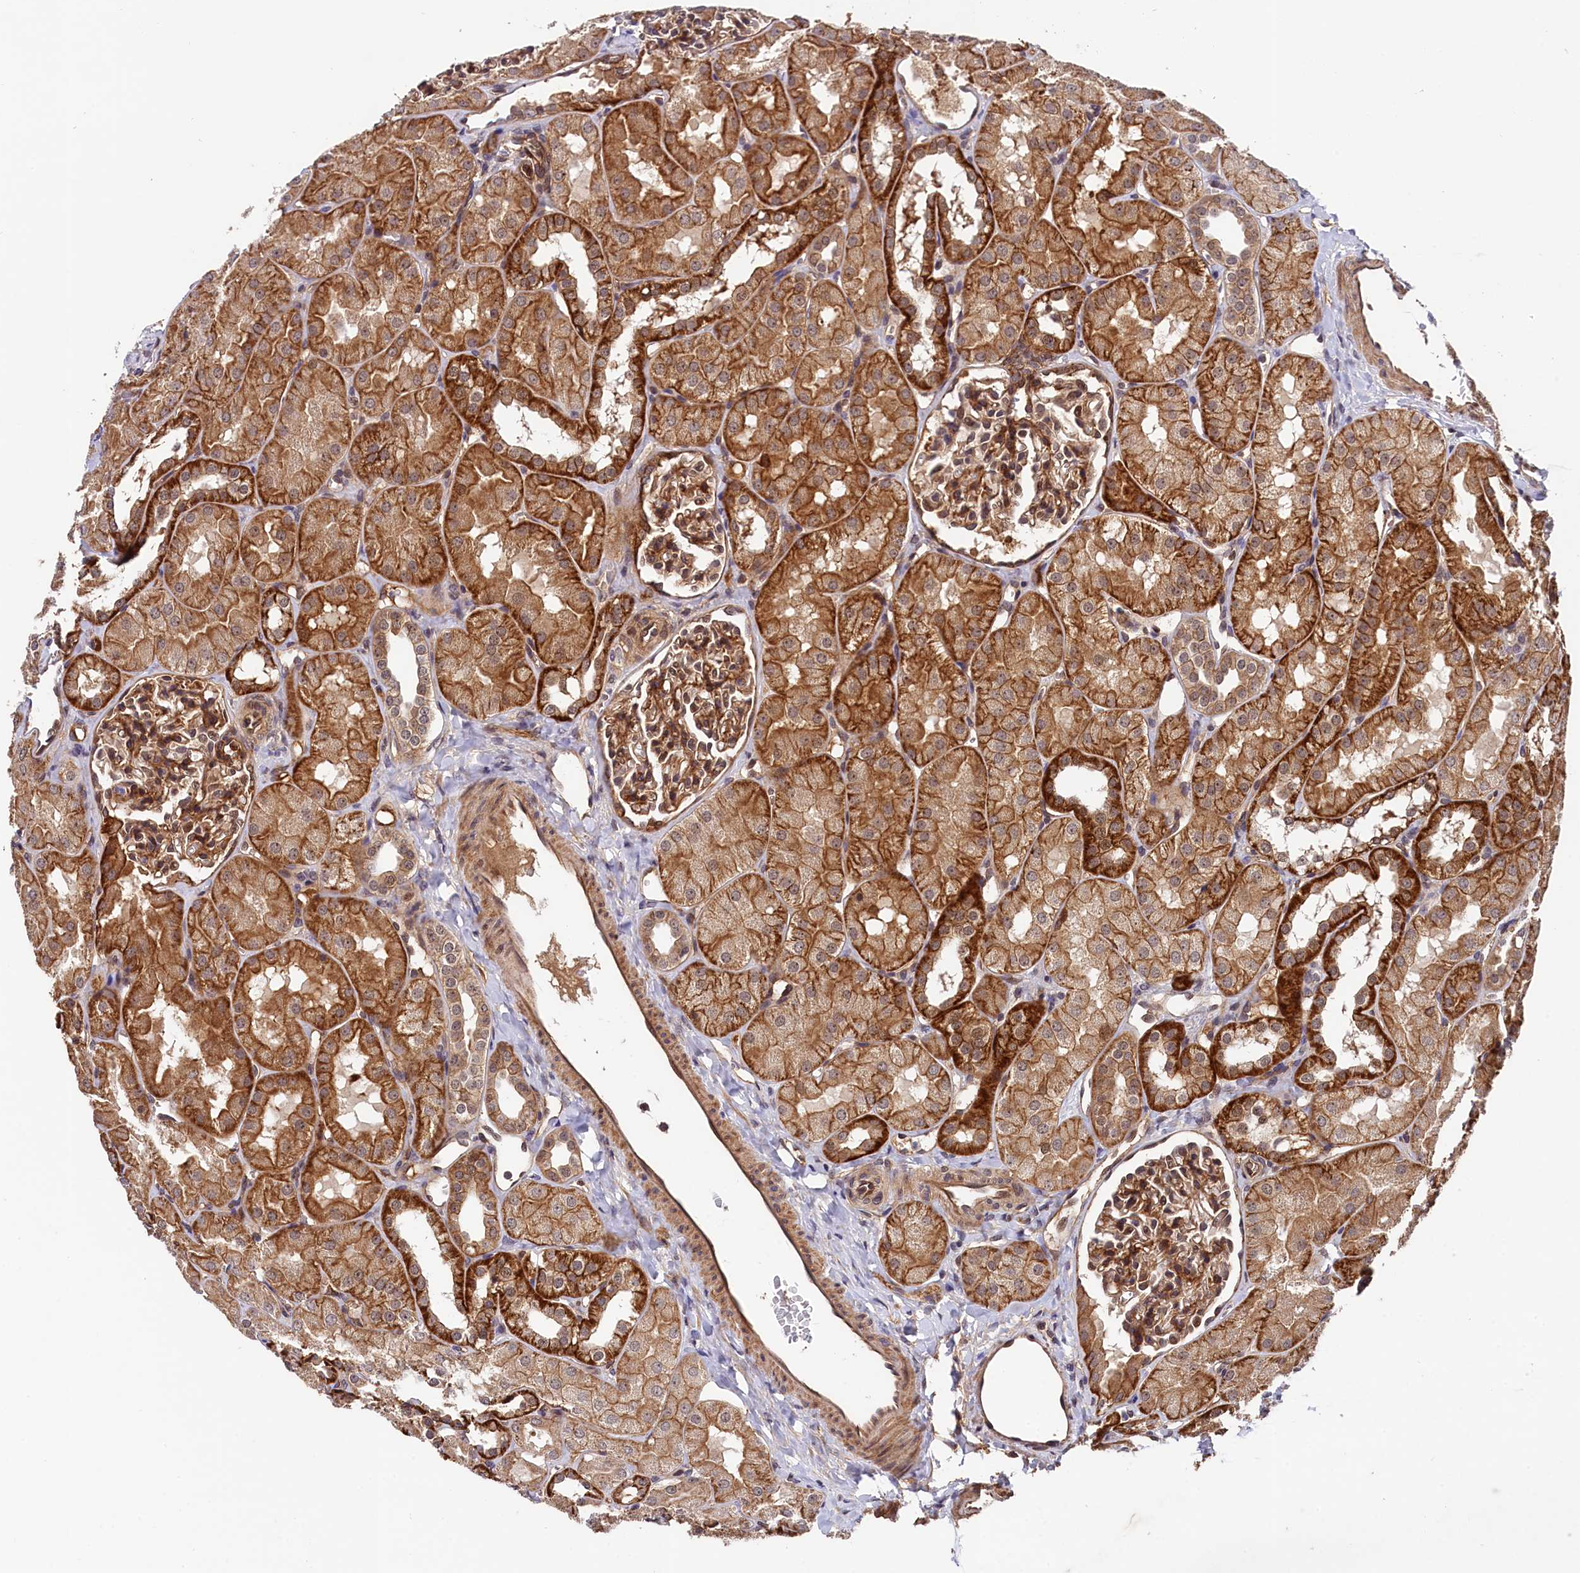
{"staining": {"intensity": "moderate", "quantity": ">75%", "location": "cytoplasmic/membranous"}, "tissue": "kidney", "cell_type": "Cells in glomeruli", "image_type": "normal", "snomed": [{"axis": "morphology", "description": "Normal tissue, NOS"}, {"axis": "topography", "description": "Kidney"}, {"axis": "topography", "description": "Urinary bladder"}], "caption": "Benign kidney was stained to show a protein in brown. There is medium levels of moderate cytoplasmic/membranous staining in approximately >75% of cells in glomeruli. (Stains: DAB (3,3'-diaminobenzidine) in brown, nuclei in blue, Microscopy: brightfield microscopy at high magnification).", "gene": "ARL14EP", "patient": {"sex": "male", "age": 16}}